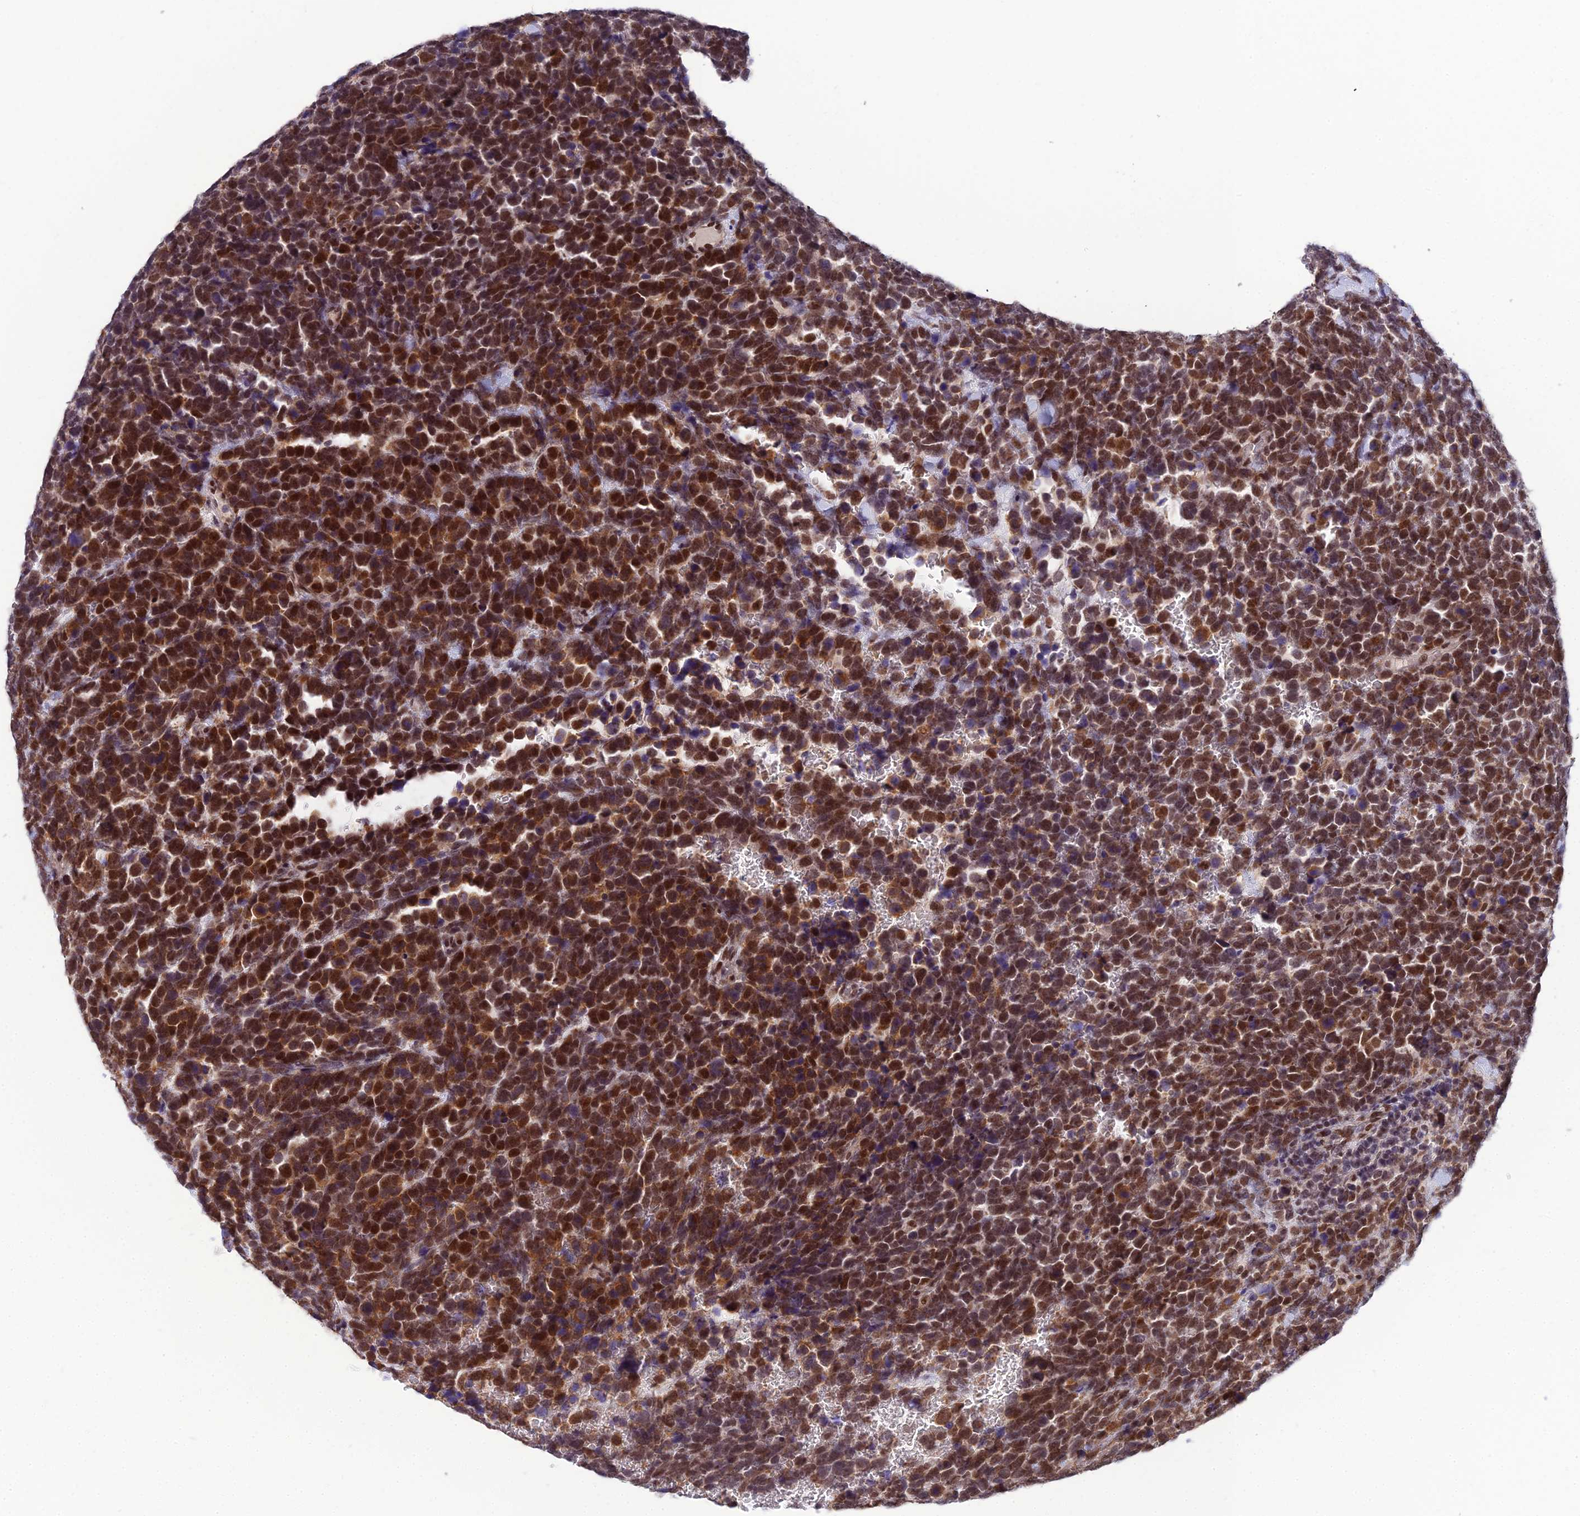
{"staining": {"intensity": "strong", "quantity": ">75%", "location": "nuclear"}, "tissue": "urothelial cancer", "cell_type": "Tumor cells", "image_type": "cancer", "snomed": [{"axis": "morphology", "description": "Urothelial carcinoma, High grade"}, {"axis": "topography", "description": "Urinary bladder"}], "caption": "Approximately >75% of tumor cells in human urothelial carcinoma (high-grade) reveal strong nuclear protein positivity as visualized by brown immunohistochemical staining.", "gene": "C2orf49", "patient": {"sex": "female", "age": 82}}